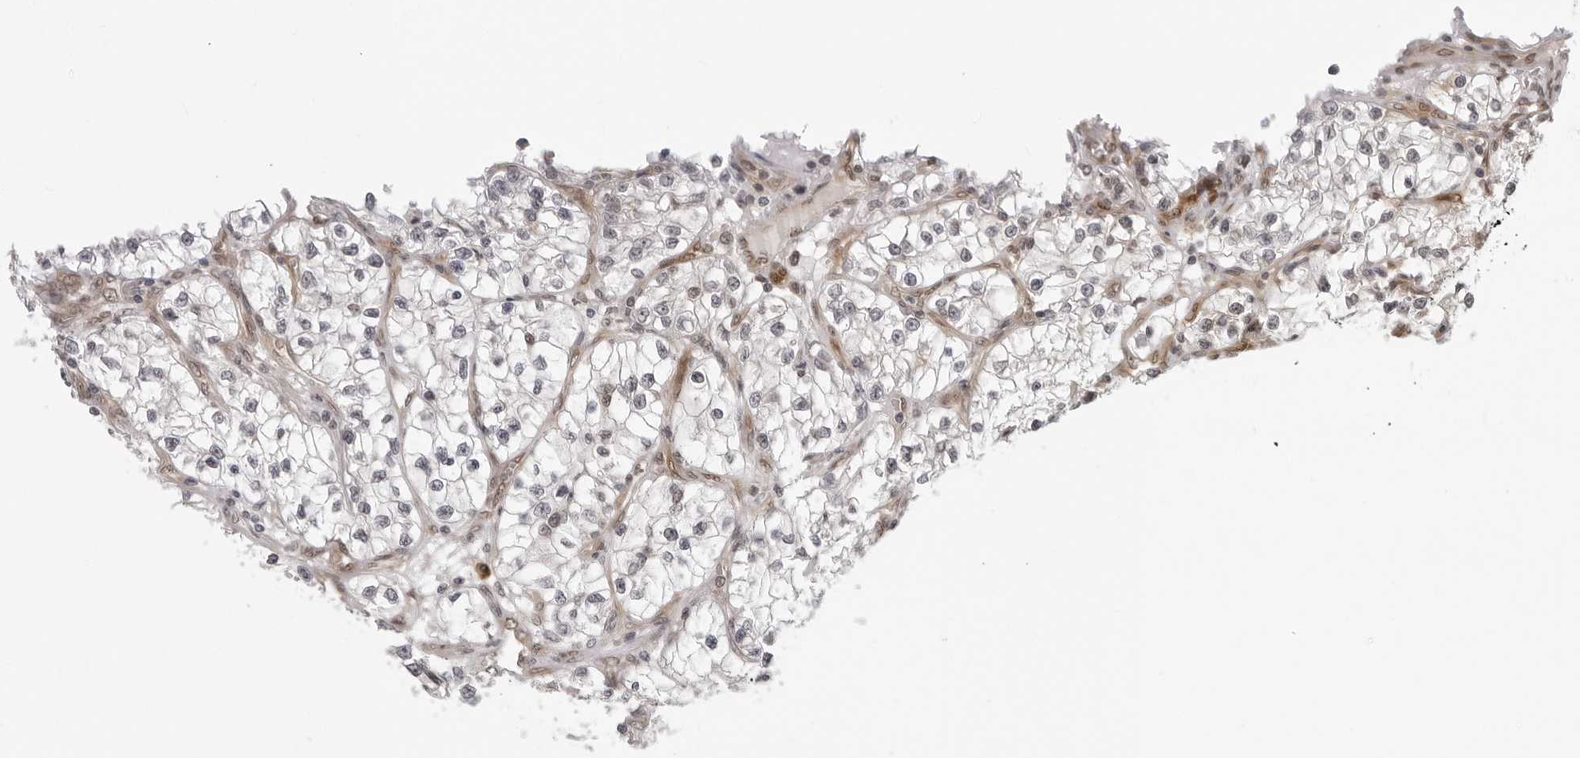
{"staining": {"intensity": "negative", "quantity": "none", "location": "none"}, "tissue": "renal cancer", "cell_type": "Tumor cells", "image_type": "cancer", "snomed": [{"axis": "morphology", "description": "Adenocarcinoma, NOS"}, {"axis": "topography", "description": "Kidney"}], "caption": "IHC of renal cancer displays no staining in tumor cells. (Immunohistochemistry, brightfield microscopy, high magnification).", "gene": "CASP7", "patient": {"sex": "female", "age": 57}}